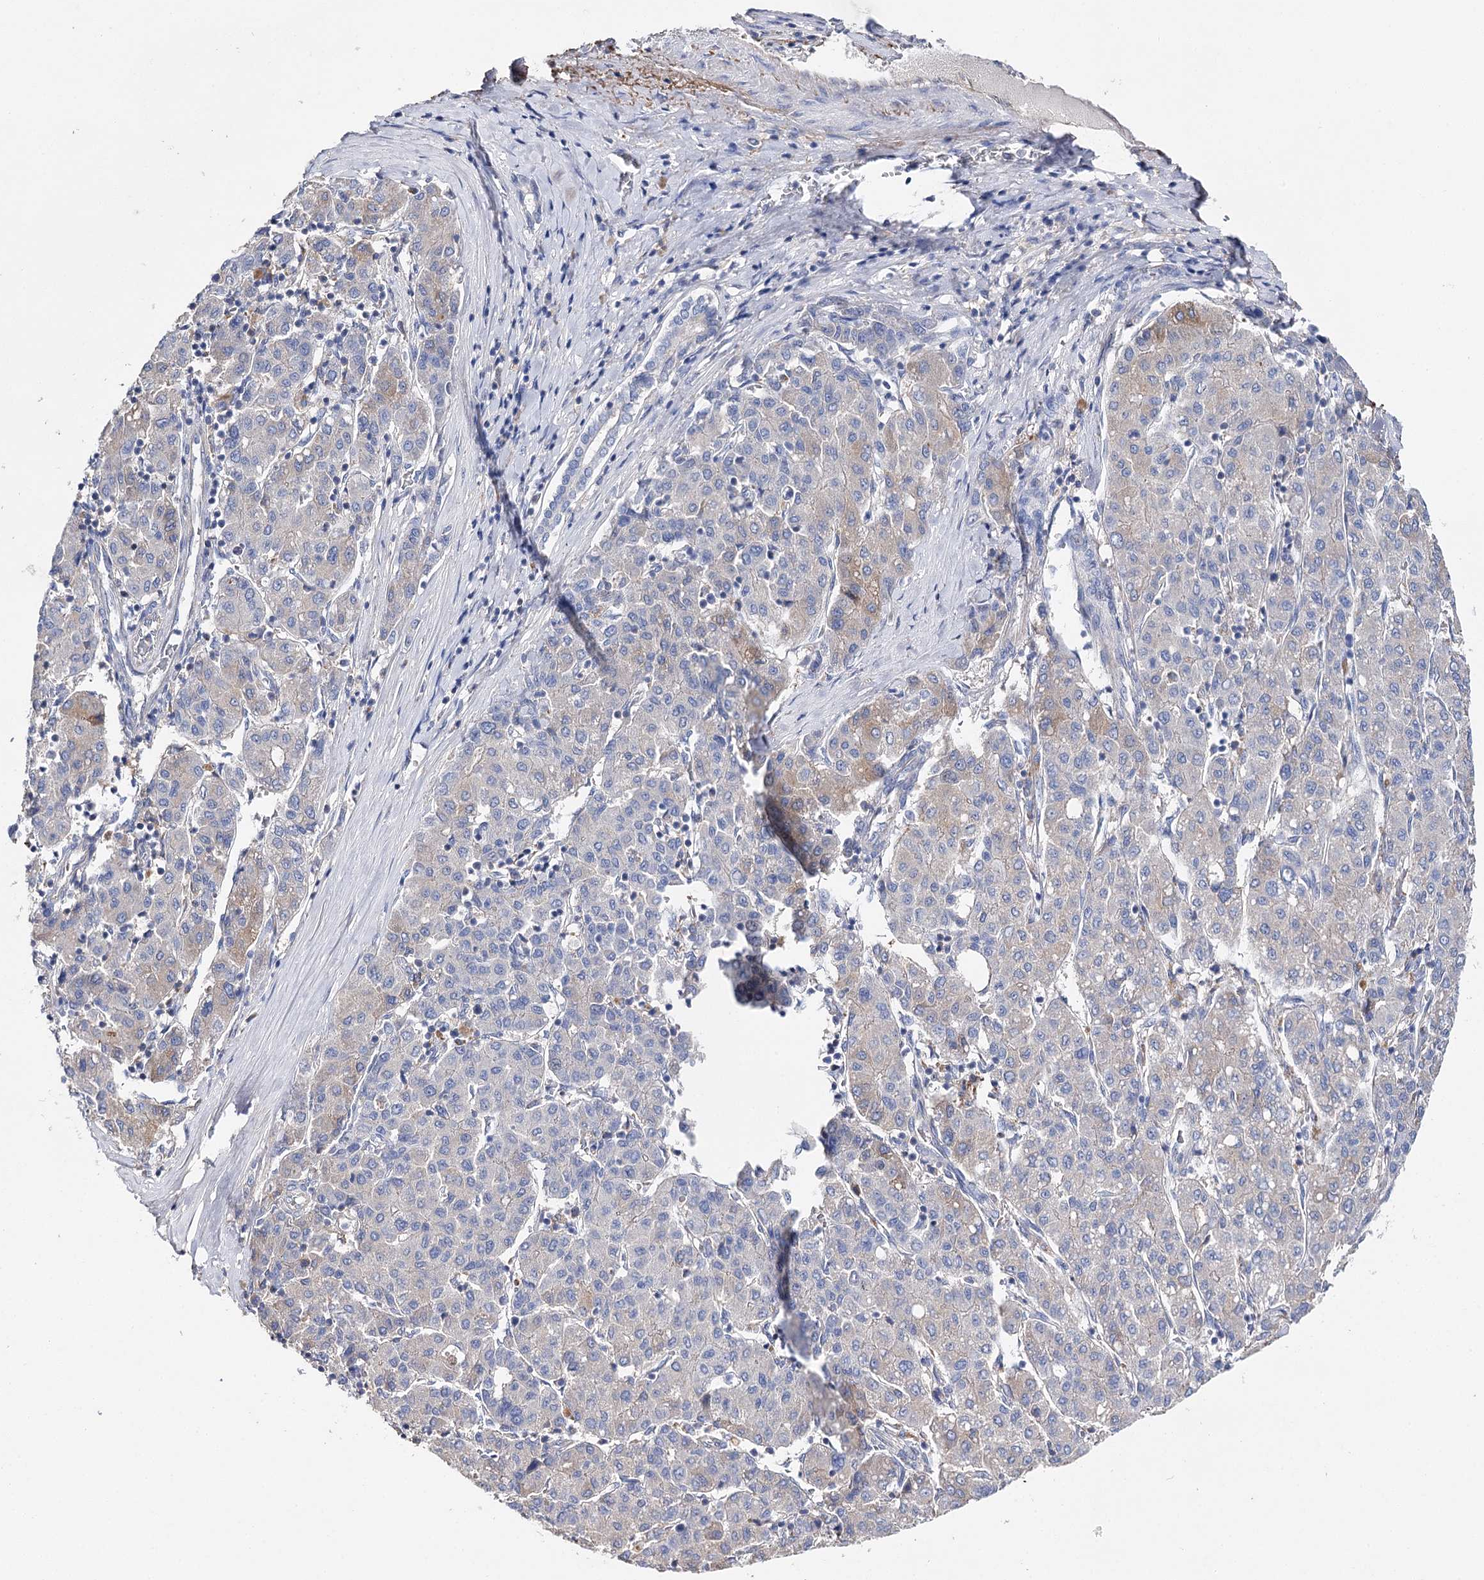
{"staining": {"intensity": "weak", "quantity": "<25%", "location": "cytoplasmic/membranous"}, "tissue": "liver cancer", "cell_type": "Tumor cells", "image_type": "cancer", "snomed": [{"axis": "morphology", "description": "Carcinoma, Hepatocellular, NOS"}, {"axis": "topography", "description": "Liver"}], "caption": "Tumor cells show no significant protein positivity in liver cancer (hepatocellular carcinoma).", "gene": "EPYC", "patient": {"sex": "male", "age": 65}}